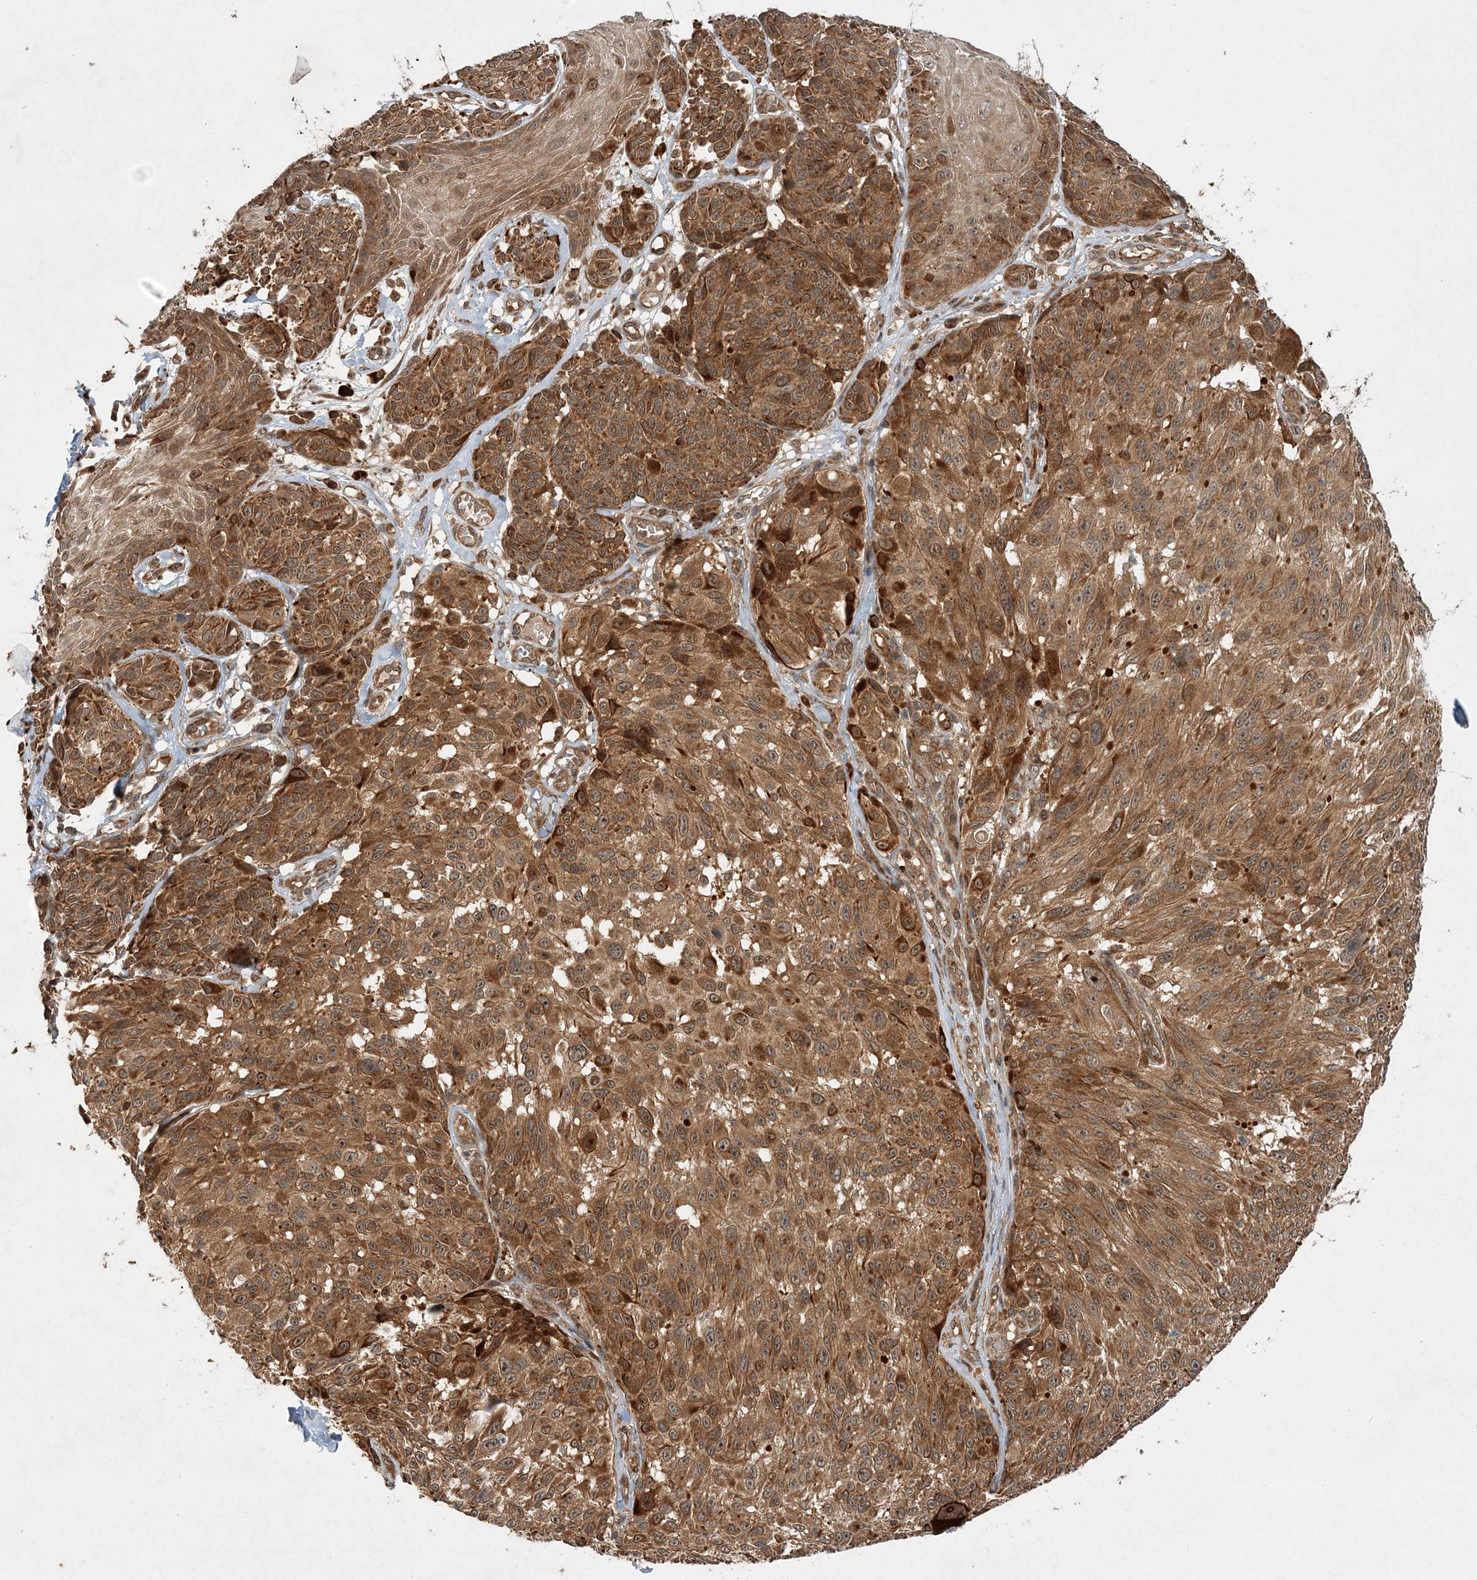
{"staining": {"intensity": "strong", "quantity": ">75%", "location": "cytoplasmic/membranous,nuclear"}, "tissue": "melanoma", "cell_type": "Tumor cells", "image_type": "cancer", "snomed": [{"axis": "morphology", "description": "Malignant melanoma, NOS"}, {"axis": "topography", "description": "Skin"}], "caption": "An image showing strong cytoplasmic/membranous and nuclear expression in approximately >75% of tumor cells in melanoma, as visualized by brown immunohistochemical staining.", "gene": "UBTD2", "patient": {"sex": "male", "age": 83}}